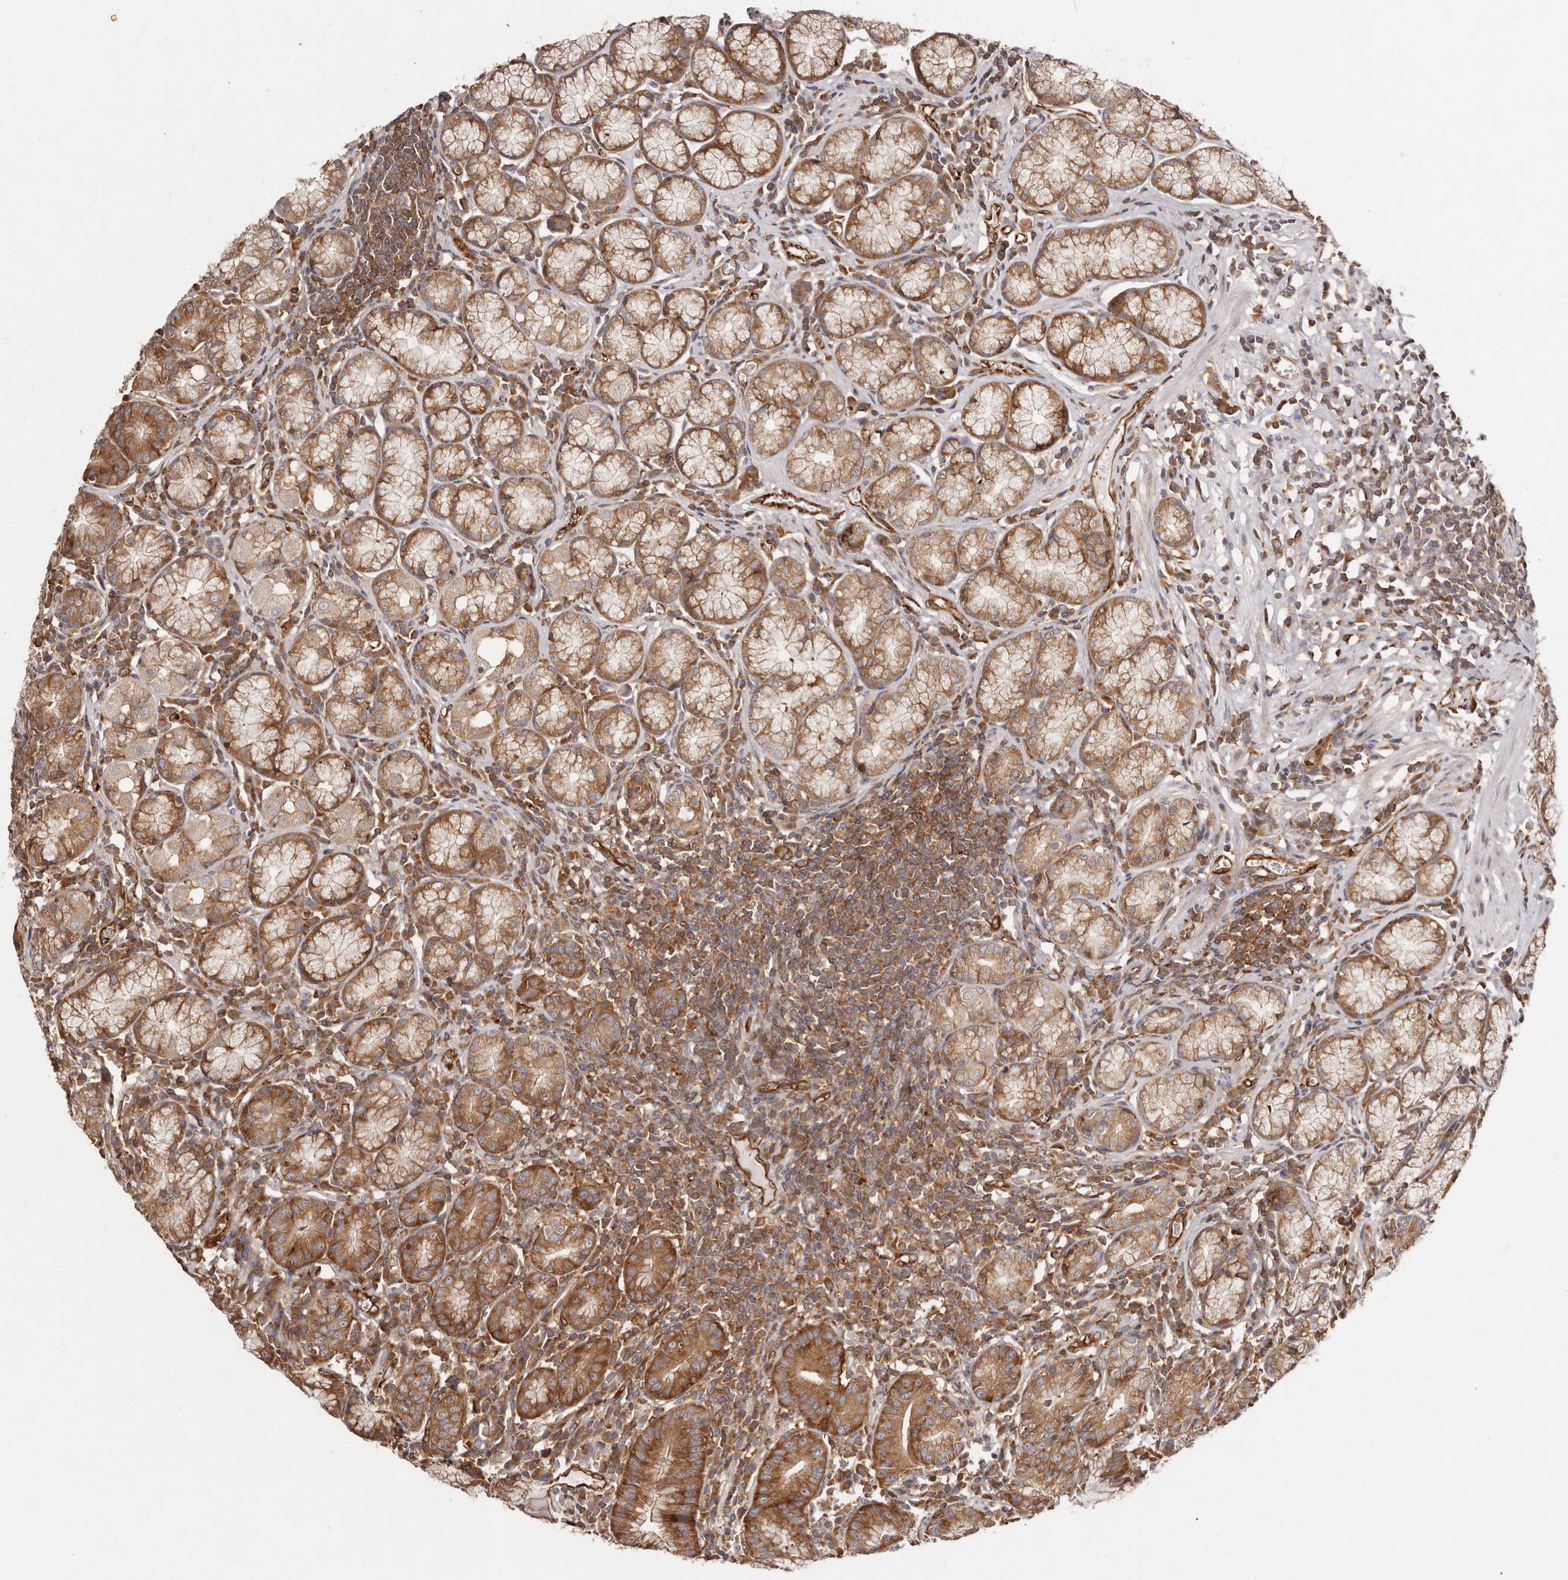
{"staining": {"intensity": "strong", "quantity": "25%-75%", "location": "cytoplasmic/membranous"}, "tissue": "stomach", "cell_type": "Glandular cells", "image_type": "normal", "snomed": [{"axis": "morphology", "description": "Normal tissue, NOS"}, {"axis": "topography", "description": "Stomach"}], "caption": "High-magnification brightfield microscopy of unremarkable stomach stained with DAB (3,3'-diaminobenzidine) (brown) and counterstained with hematoxylin (blue). glandular cells exhibit strong cytoplasmic/membranous expression is appreciated in about25%-75% of cells. The staining is performed using DAB brown chromogen to label protein expression. The nuclei are counter-stained blue using hematoxylin.", "gene": "RPS6", "patient": {"sex": "male", "age": 55}}